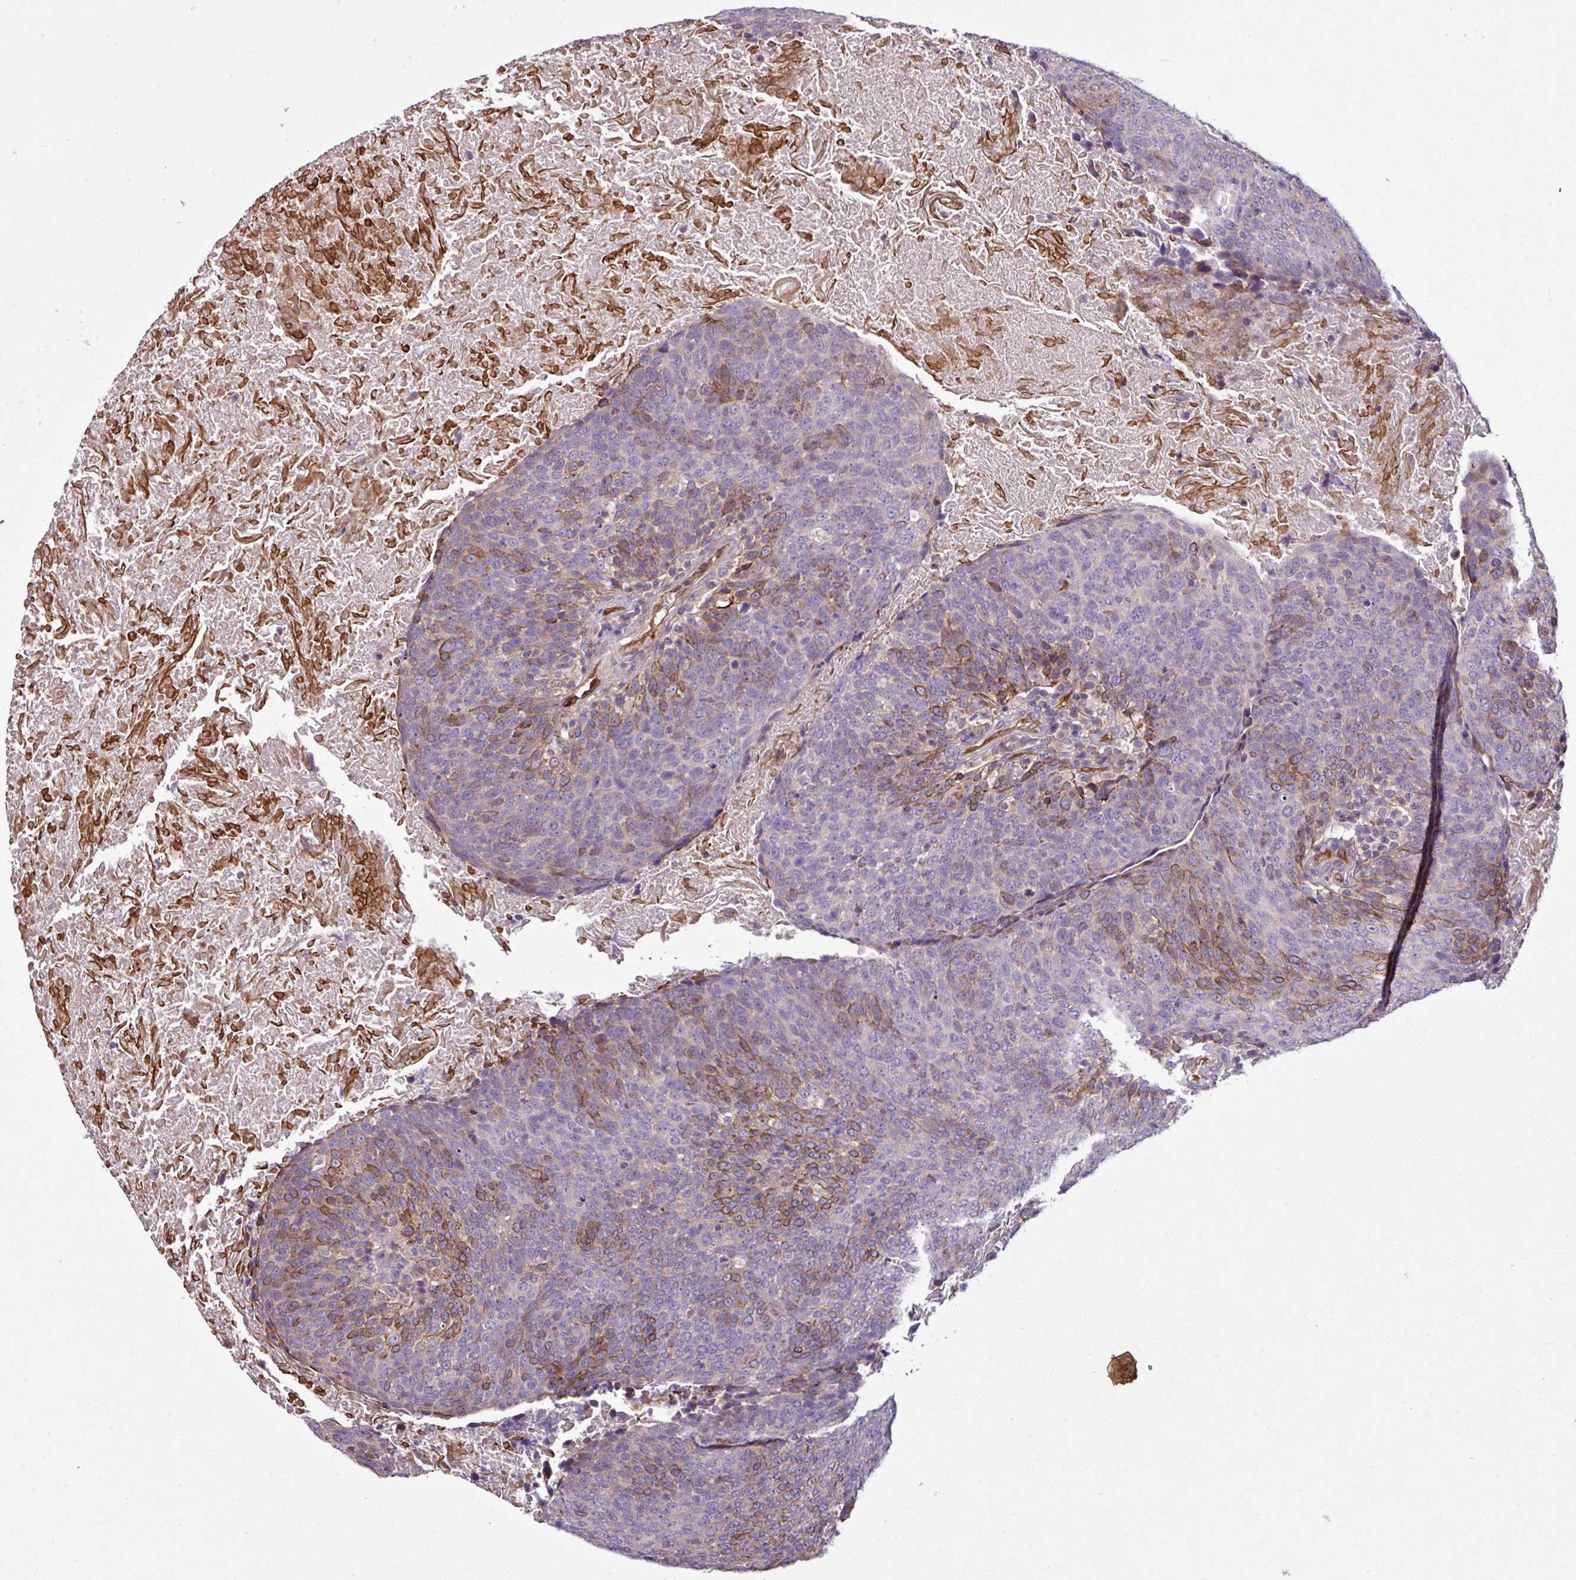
{"staining": {"intensity": "moderate", "quantity": "<25%", "location": "cytoplasmic/membranous"}, "tissue": "head and neck cancer", "cell_type": "Tumor cells", "image_type": "cancer", "snomed": [{"axis": "morphology", "description": "Squamous cell carcinoma, NOS"}, {"axis": "morphology", "description": "Squamous cell carcinoma, metastatic, NOS"}, {"axis": "topography", "description": "Lymph node"}, {"axis": "topography", "description": "Head-Neck"}], "caption": "A brown stain labels moderate cytoplasmic/membranous staining of a protein in head and neck cancer (squamous cell carcinoma) tumor cells. The staining was performed using DAB (3,3'-diaminobenzidine), with brown indicating positive protein expression. Nuclei are stained blue with hematoxylin.", "gene": "ZNF106", "patient": {"sex": "male", "age": 62}}